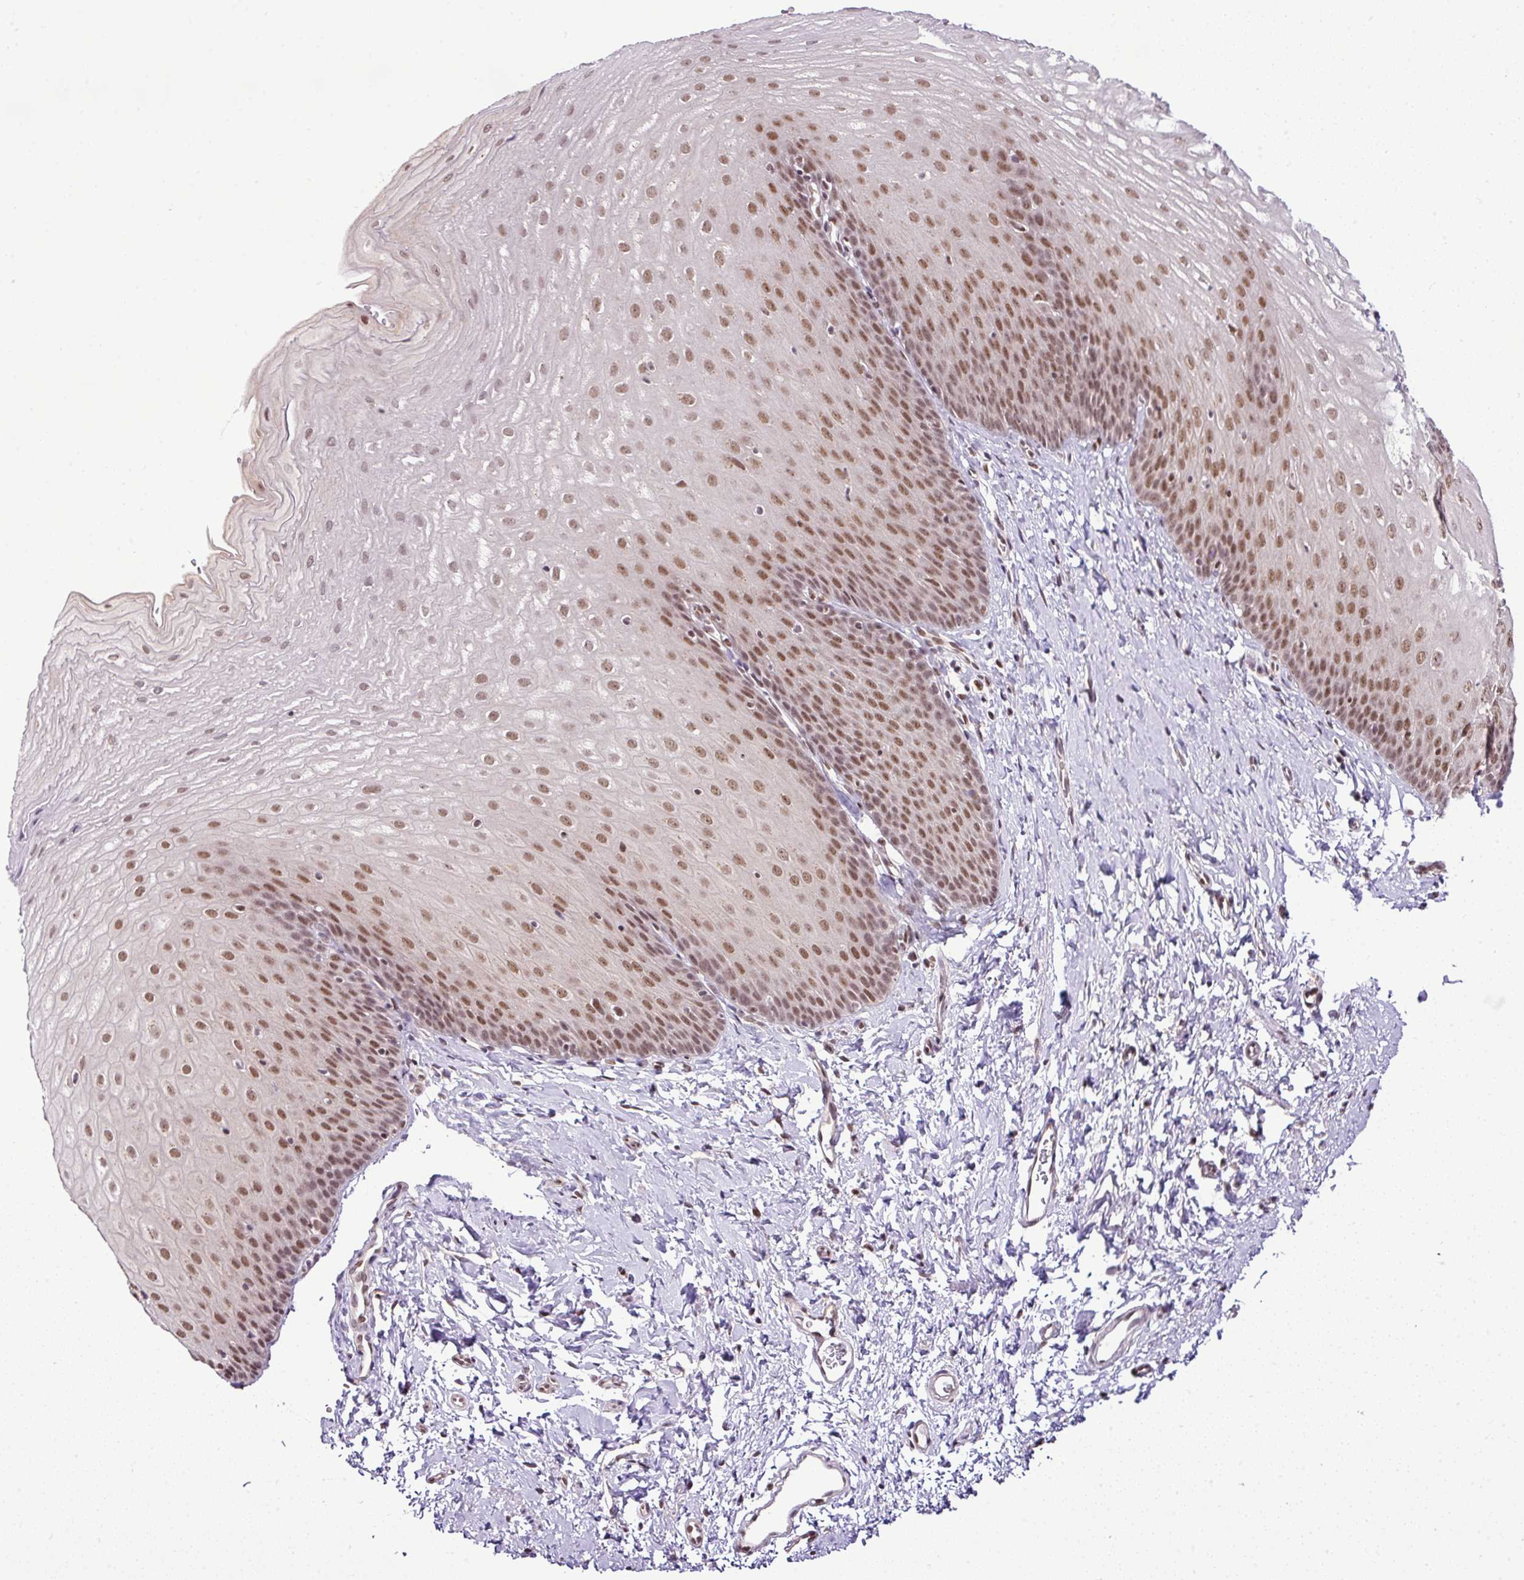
{"staining": {"intensity": "moderate", "quantity": ">75%", "location": "nuclear"}, "tissue": "esophagus", "cell_type": "Squamous epithelial cells", "image_type": "normal", "snomed": [{"axis": "morphology", "description": "Normal tissue, NOS"}, {"axis": "topography", "description": "Esophagus"}], "caption": "Esophagus stained with DAB immunohistochemistry (IHC) reveals medium levels of moderate nuclear staining in about >75% of squamous epithelial cells.", "gene": "PGAP4", "patient": {"sex": "male", "age": 70}}